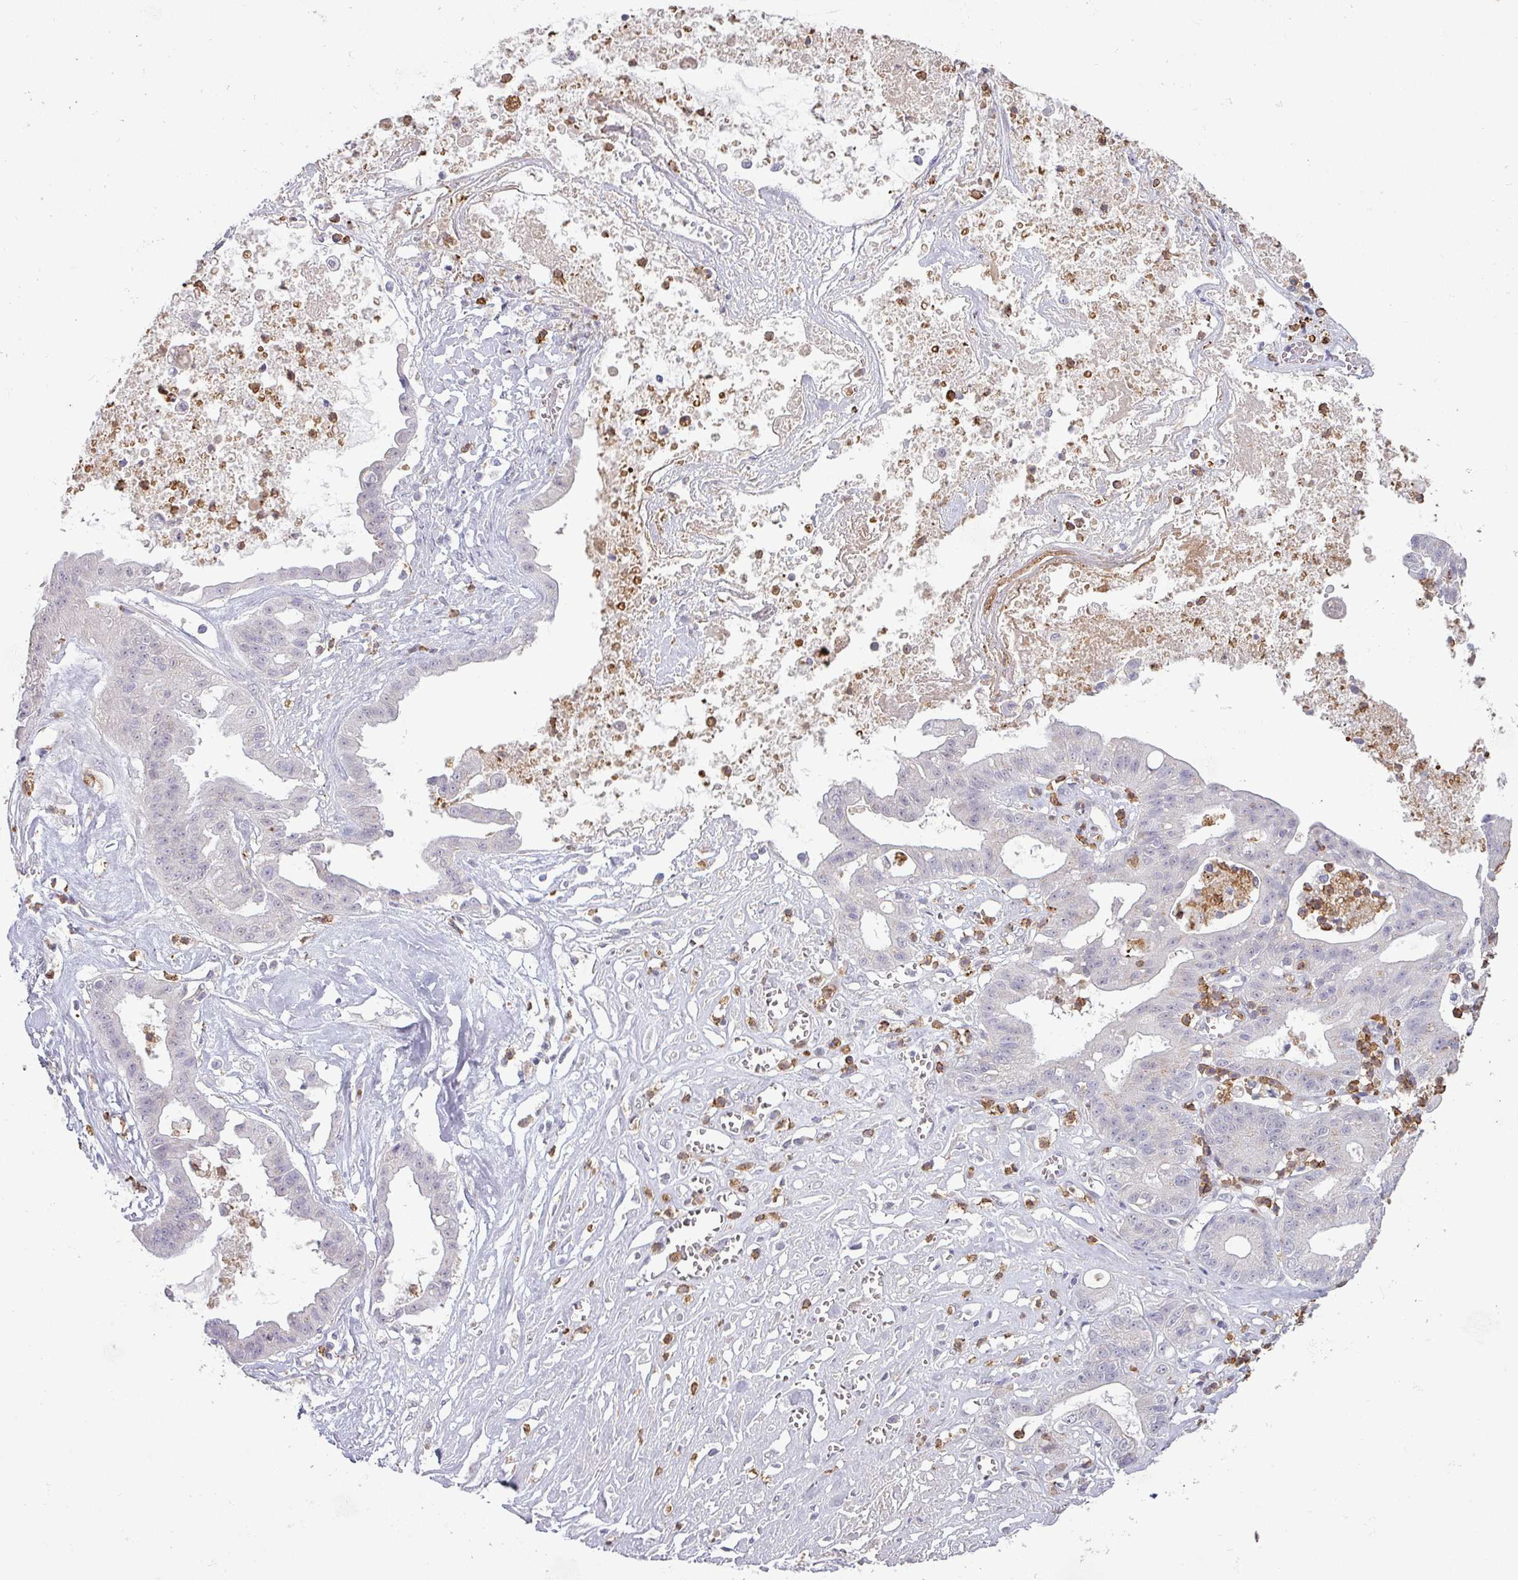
{"staining": {"intensity": "weak", "quantity": "25%-75%", "location": "cytoplasmic/membranous"}, "tissue": "ovarian cancer", "cell_type": "Tumor cells", "image_type": "cancer", "snomed": [{"axis": "morphology", "description": "Cystadenocarcinoma, mucinous, NOS"}, {"axis": "topography", "description": "Ovary"}], "caption": "Immunohistochemical staining of ovarian cancer (mucinous cystadenocarcinoma) shows weak cytoplasmic/membranous protein staining in about 25%-75% of tumor cells.", "gene": "MAGEC3", "patient": {"sex": "female", "age": 70}}